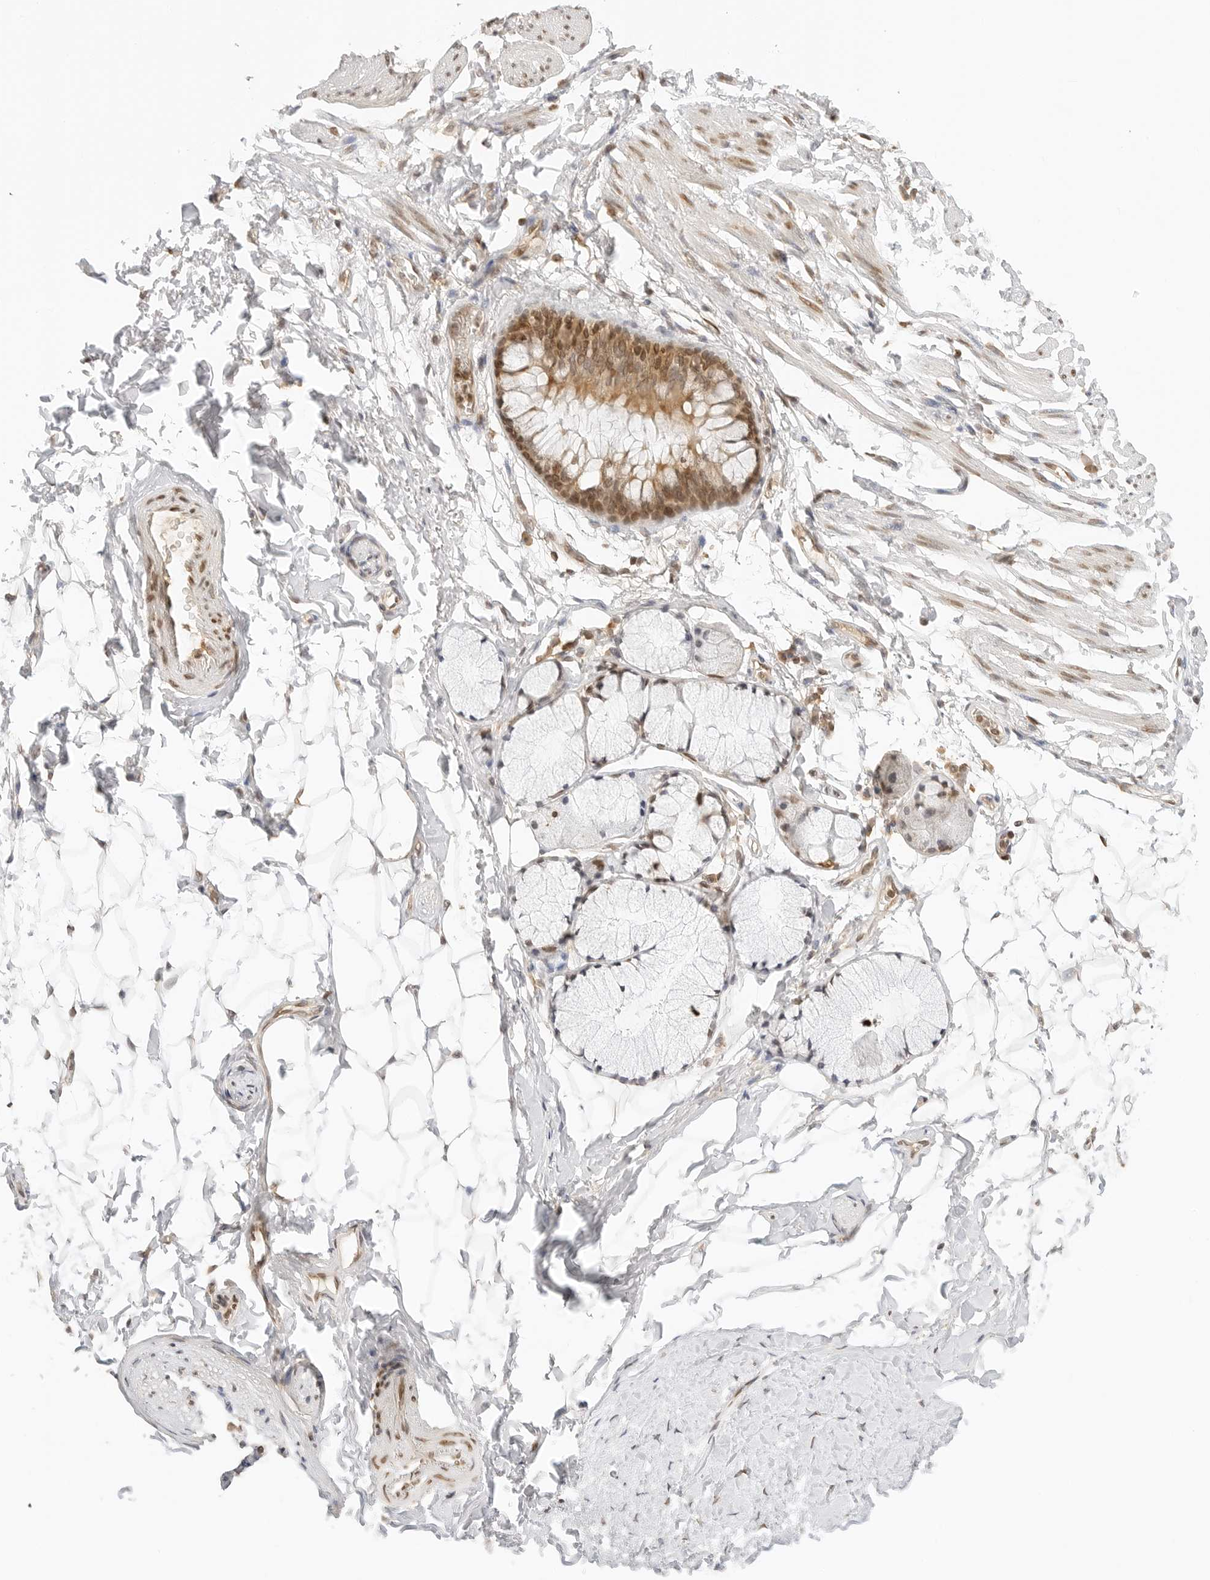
{"staining": {"intensity": "negative", "quantity": "none", "location": "none"}, "tissue": "adipose tissue", "cell_type": "Adipocytes", "image_type": "normal", "snomed": [{"axis": "morphology", "description": "Normal tissue, NOS"}, {"axis": "topography", "description": "Cartilage tissue"}, {"axis": "topography", "description": "Bronchus"}], "caption": "An immunohistochemistry image of unremarkable adipose tissue is shown. There is no staining in adipocytes of adipose tissue.", "gene": "POLH", "patient": {"sex": "female", "age": 73}}